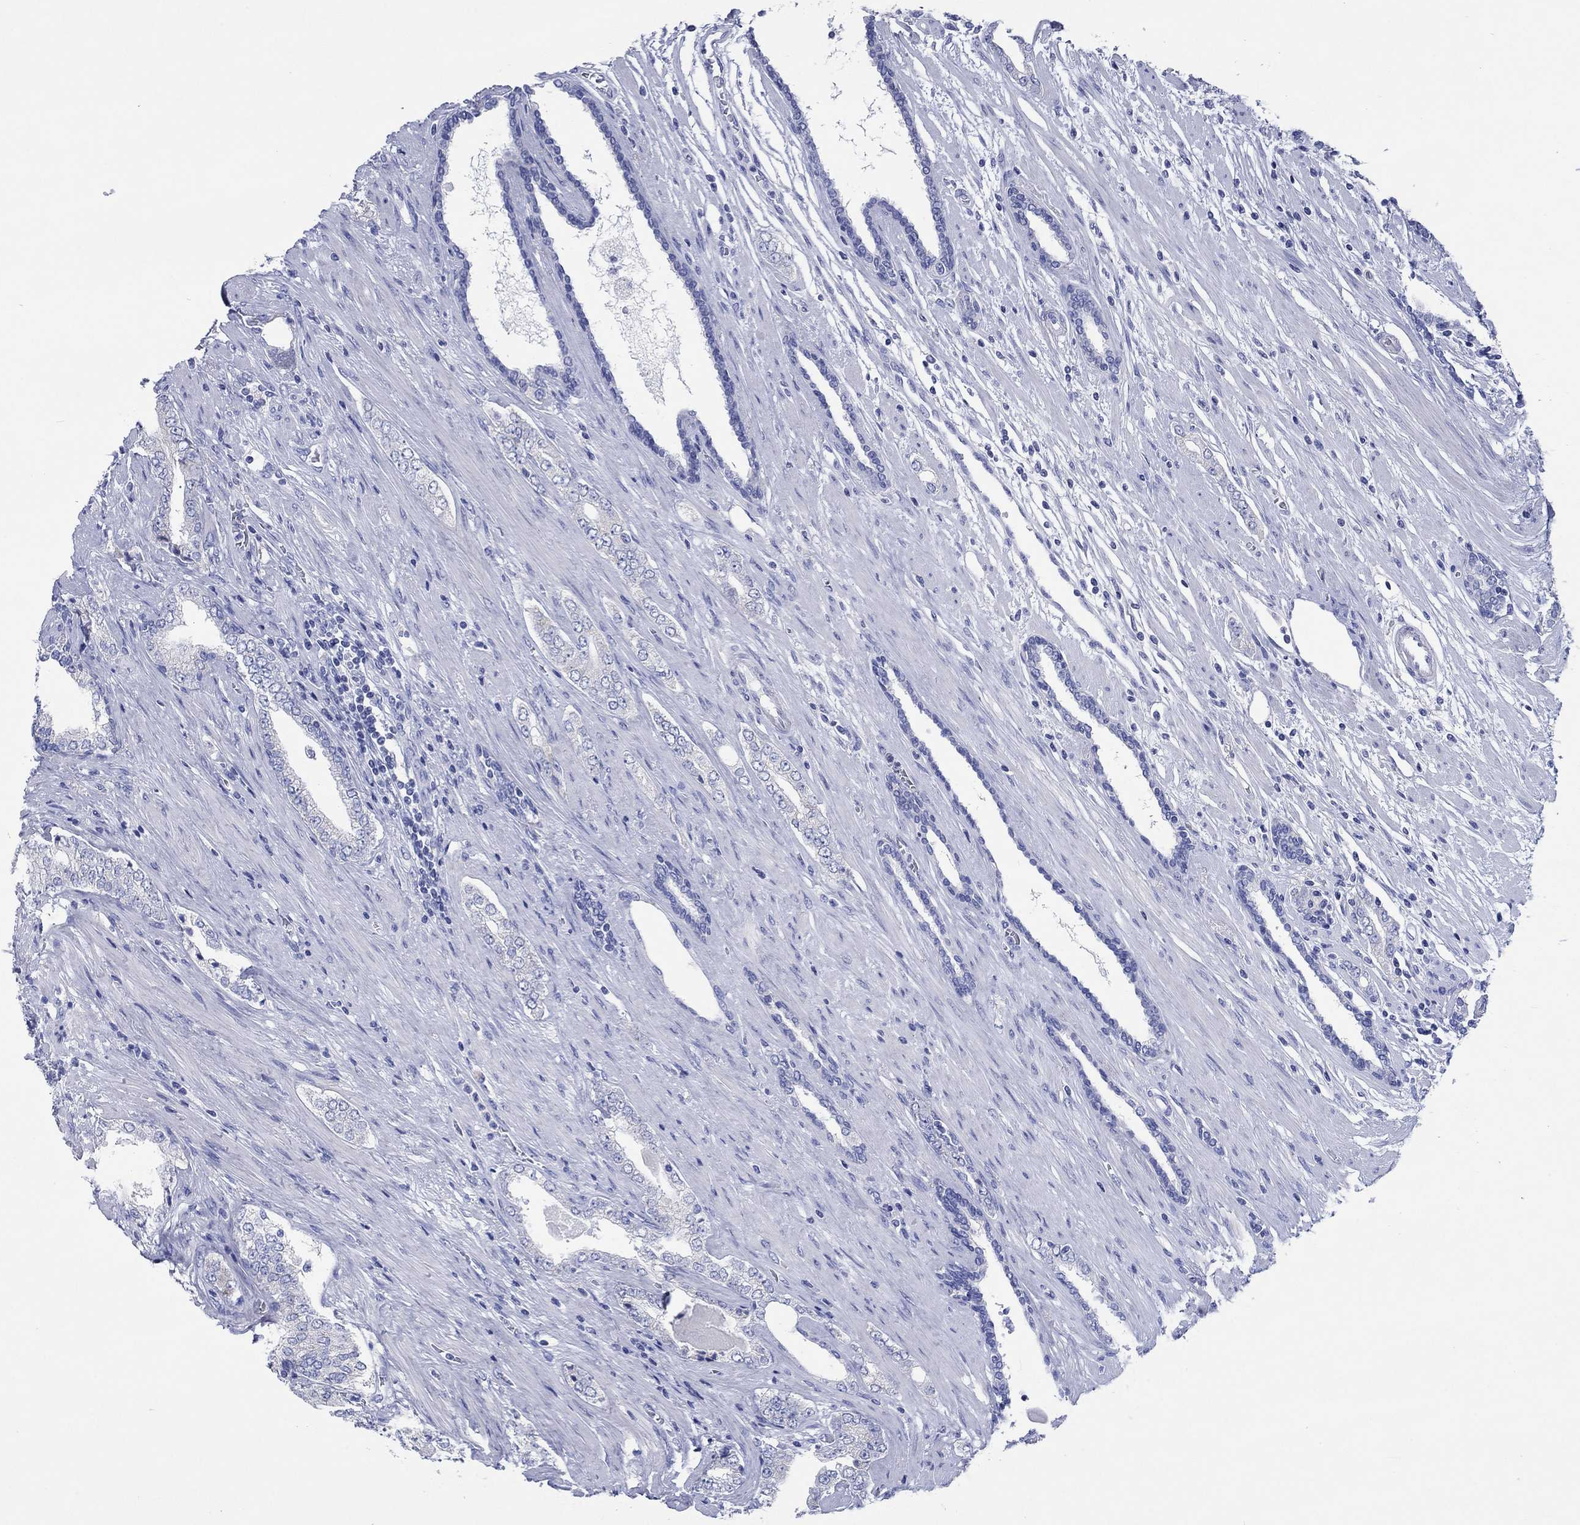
{"staining": {"intensity": "negative", "quantity": "none", "location": "none"}, "tissue": "prostate cancer", "cell_type": "Tumor cells", "image_type": "cancer", "snomed": [{"axis": "morphology", "description": "Adenocarcinoma, Low grade"}, {"axis": "topography", "description": "Prostate and seminal vesicle, NOS"}], "caption": "DAB immunohistochemical staining of prostate cancer displays no significant staining in tumor cells. (Brightfield microscopy of DAB IHC at high magnification).", "gene": "HCRT", "patient": {"sex": "male", "age": 61}}